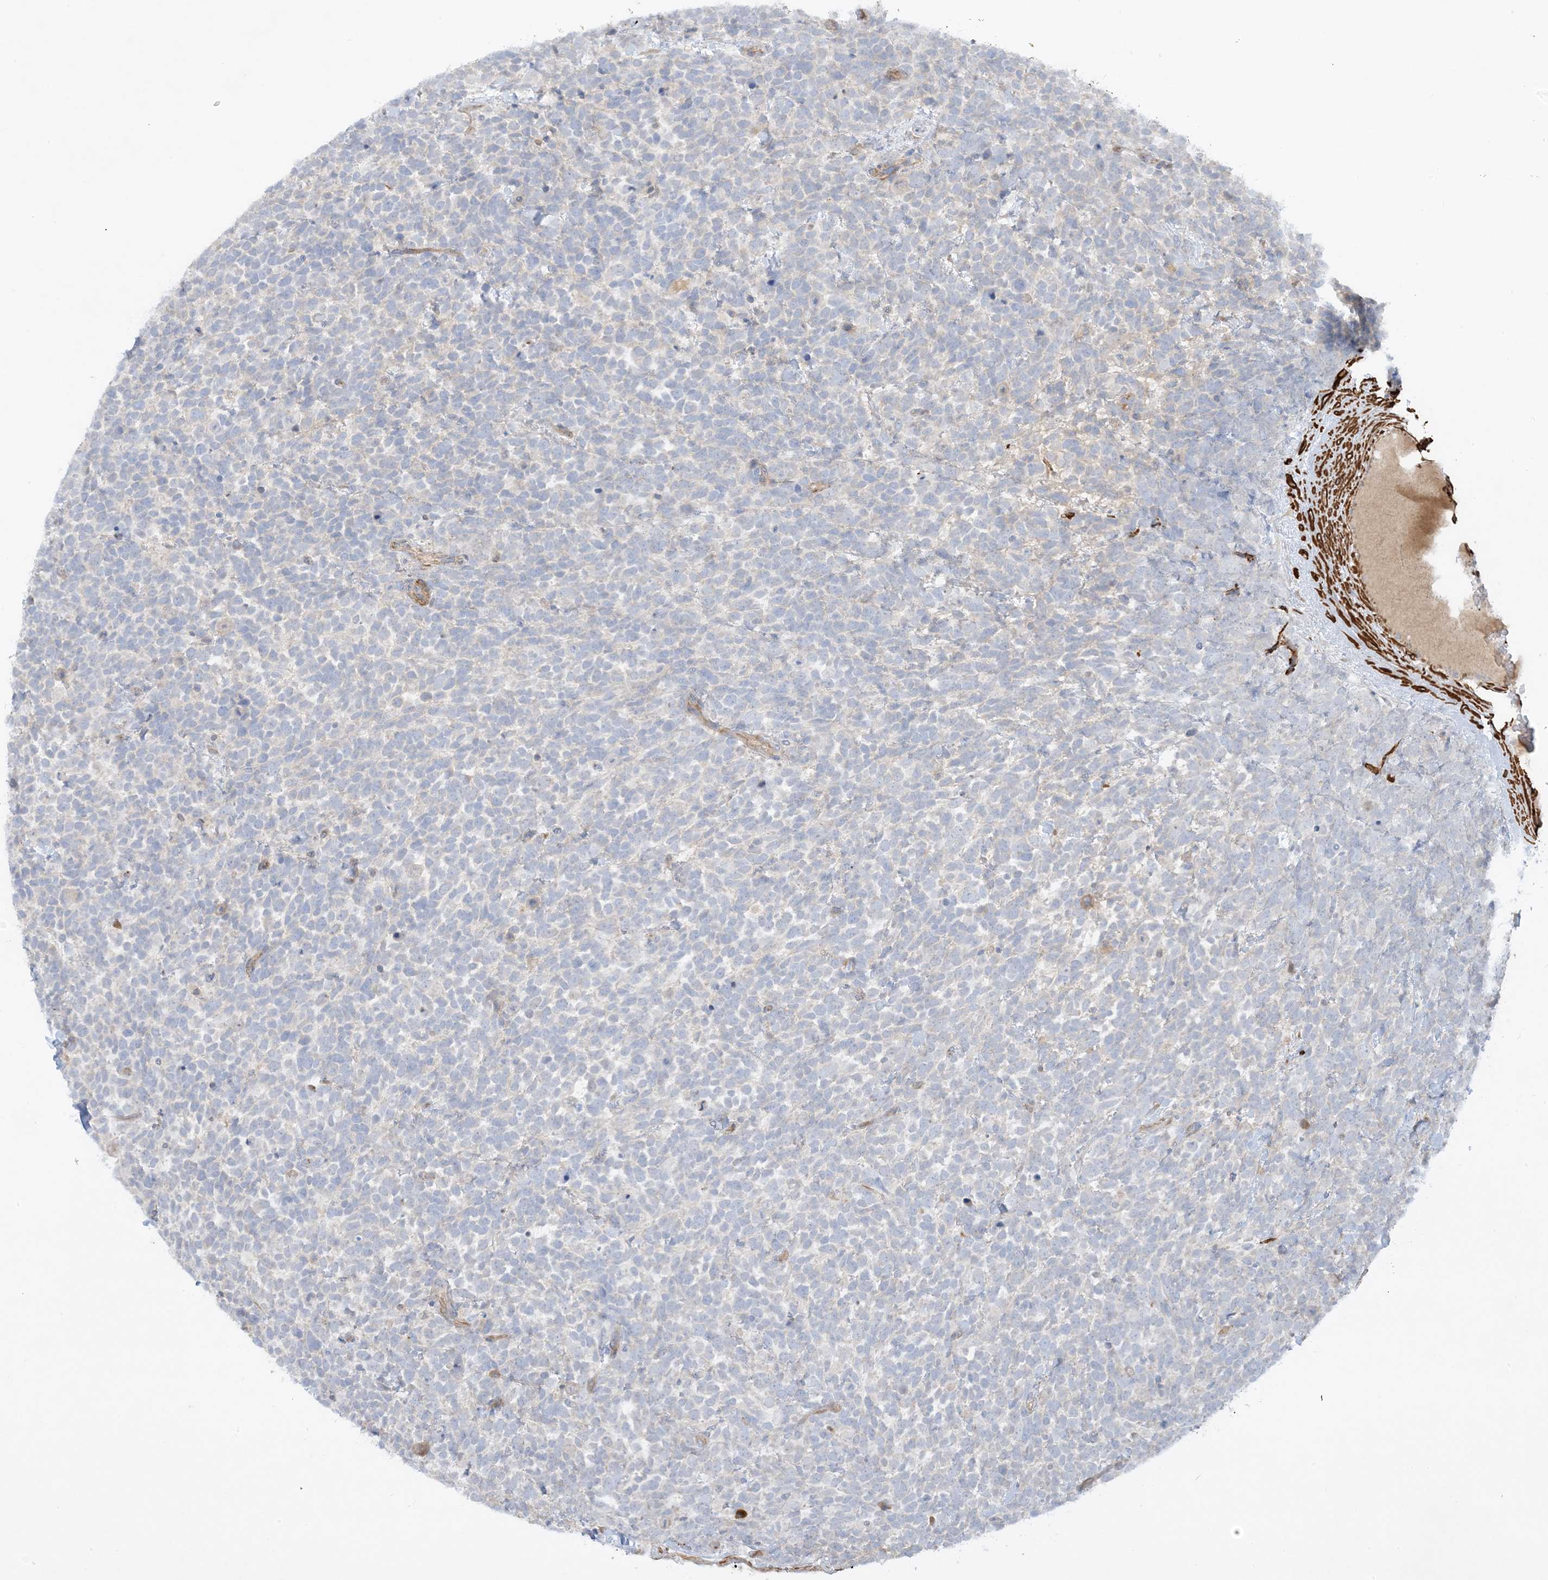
{"staining": {"intensity": "negative", "quantity": "none", "location": "none"}, "tissue": "urothelial cancer", "cell_type": "Tumor cells", "image_type": "cancer", "snomed": [{"axis": "morphology", "description": "Urothelial carcinoma, High grade"}, {"axis": "topography", "description": "Urinary bladder"}], "caption": "Image shows no protein expression in tumor cells of high-grade urothelial carcinoma tissue.", "gene": "THADA", "patient": {"sex": "female", "age": 82}}